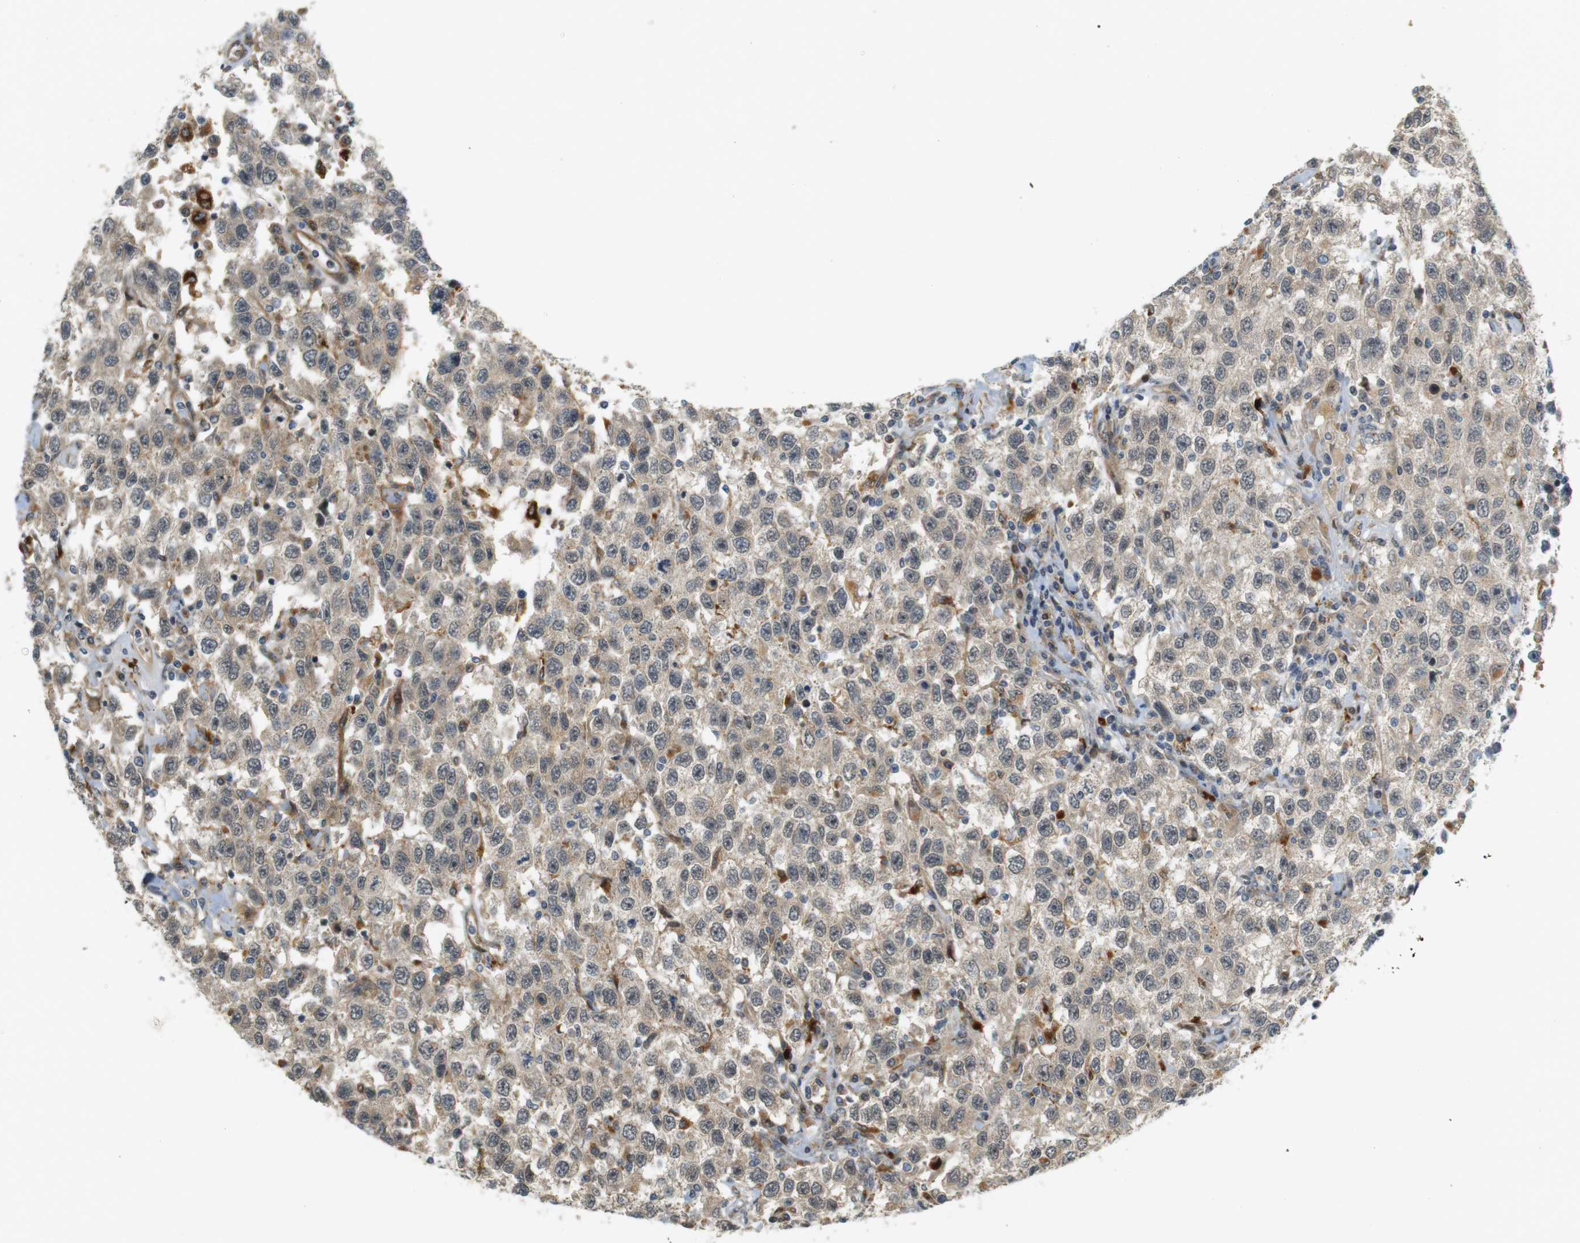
{"staining": {"intensity": "weak", "quantity": "<25%", "location": "cytoplasmic/membranous"}, "tissue": "testis cancer", "cell_type": "Tumor cells", "image_type": "cancer", "snomed": [{"axis": "morphology", "description": "Seminoma, NOS"}, {"axis": "topography", "description": "Testis"}], "caption": "The photomicrograph reveals no significant positivity in tumor cells of testis cancer.", "gene": "TSPAN9", "patient": {"sex": "male", "age": 41}}